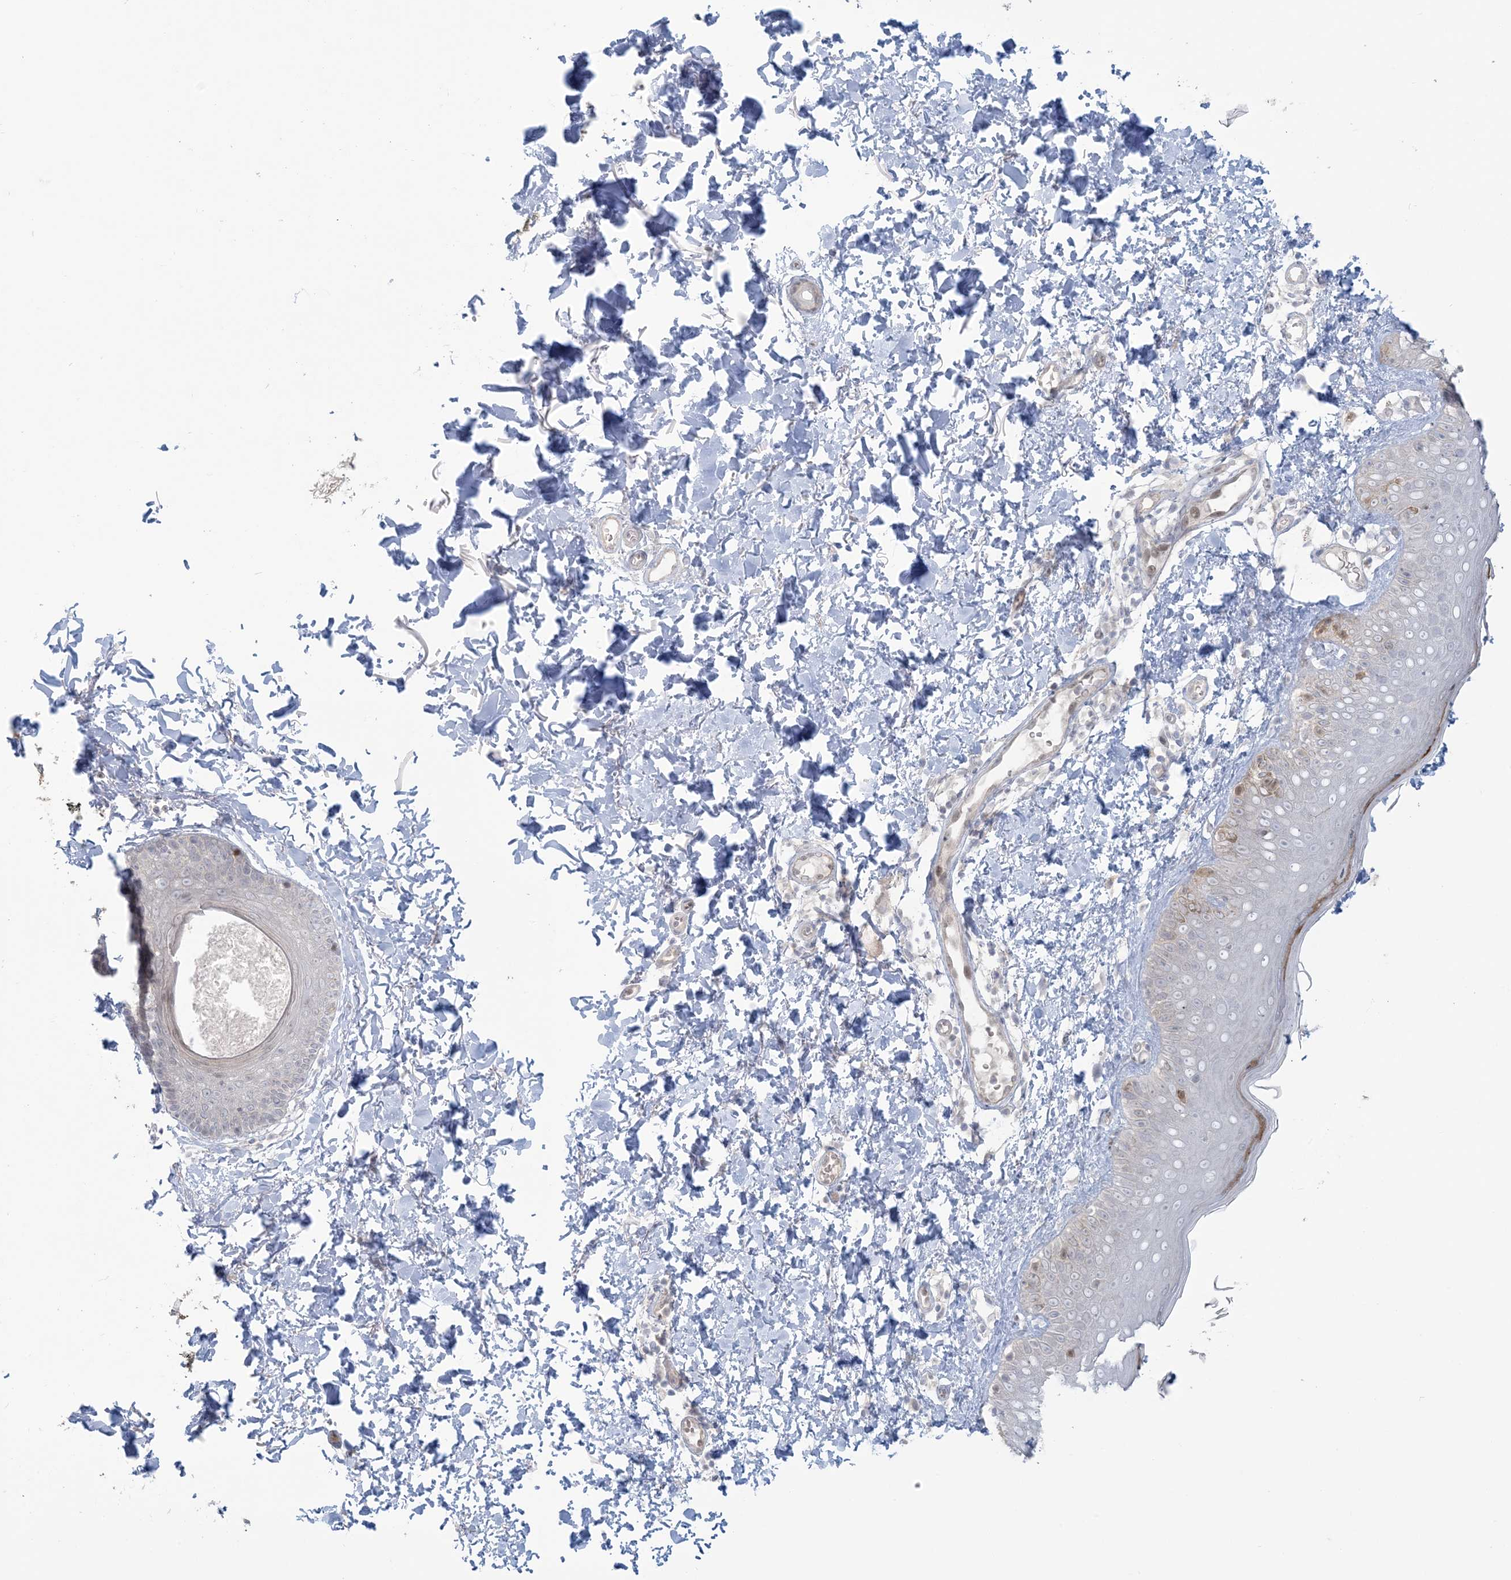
{"staining": {"intensity": "negative", "quantity": "none", "location": "none"}, "tissue": "skin", "cell_type": "Fibroblasts", "image_type": "normal", "snomed": [{"axis": "morphology", "description": "Normal tissue, NOS"}, {"axis": "topography", "description": "Skin"}], "caption": "Human skin stained for a protein using immunohistochemistry (IHC) demonstrates no expression in fibroblasts.", "gene": "NRBP2", "patient": {"sex": "male", "age": 52}}